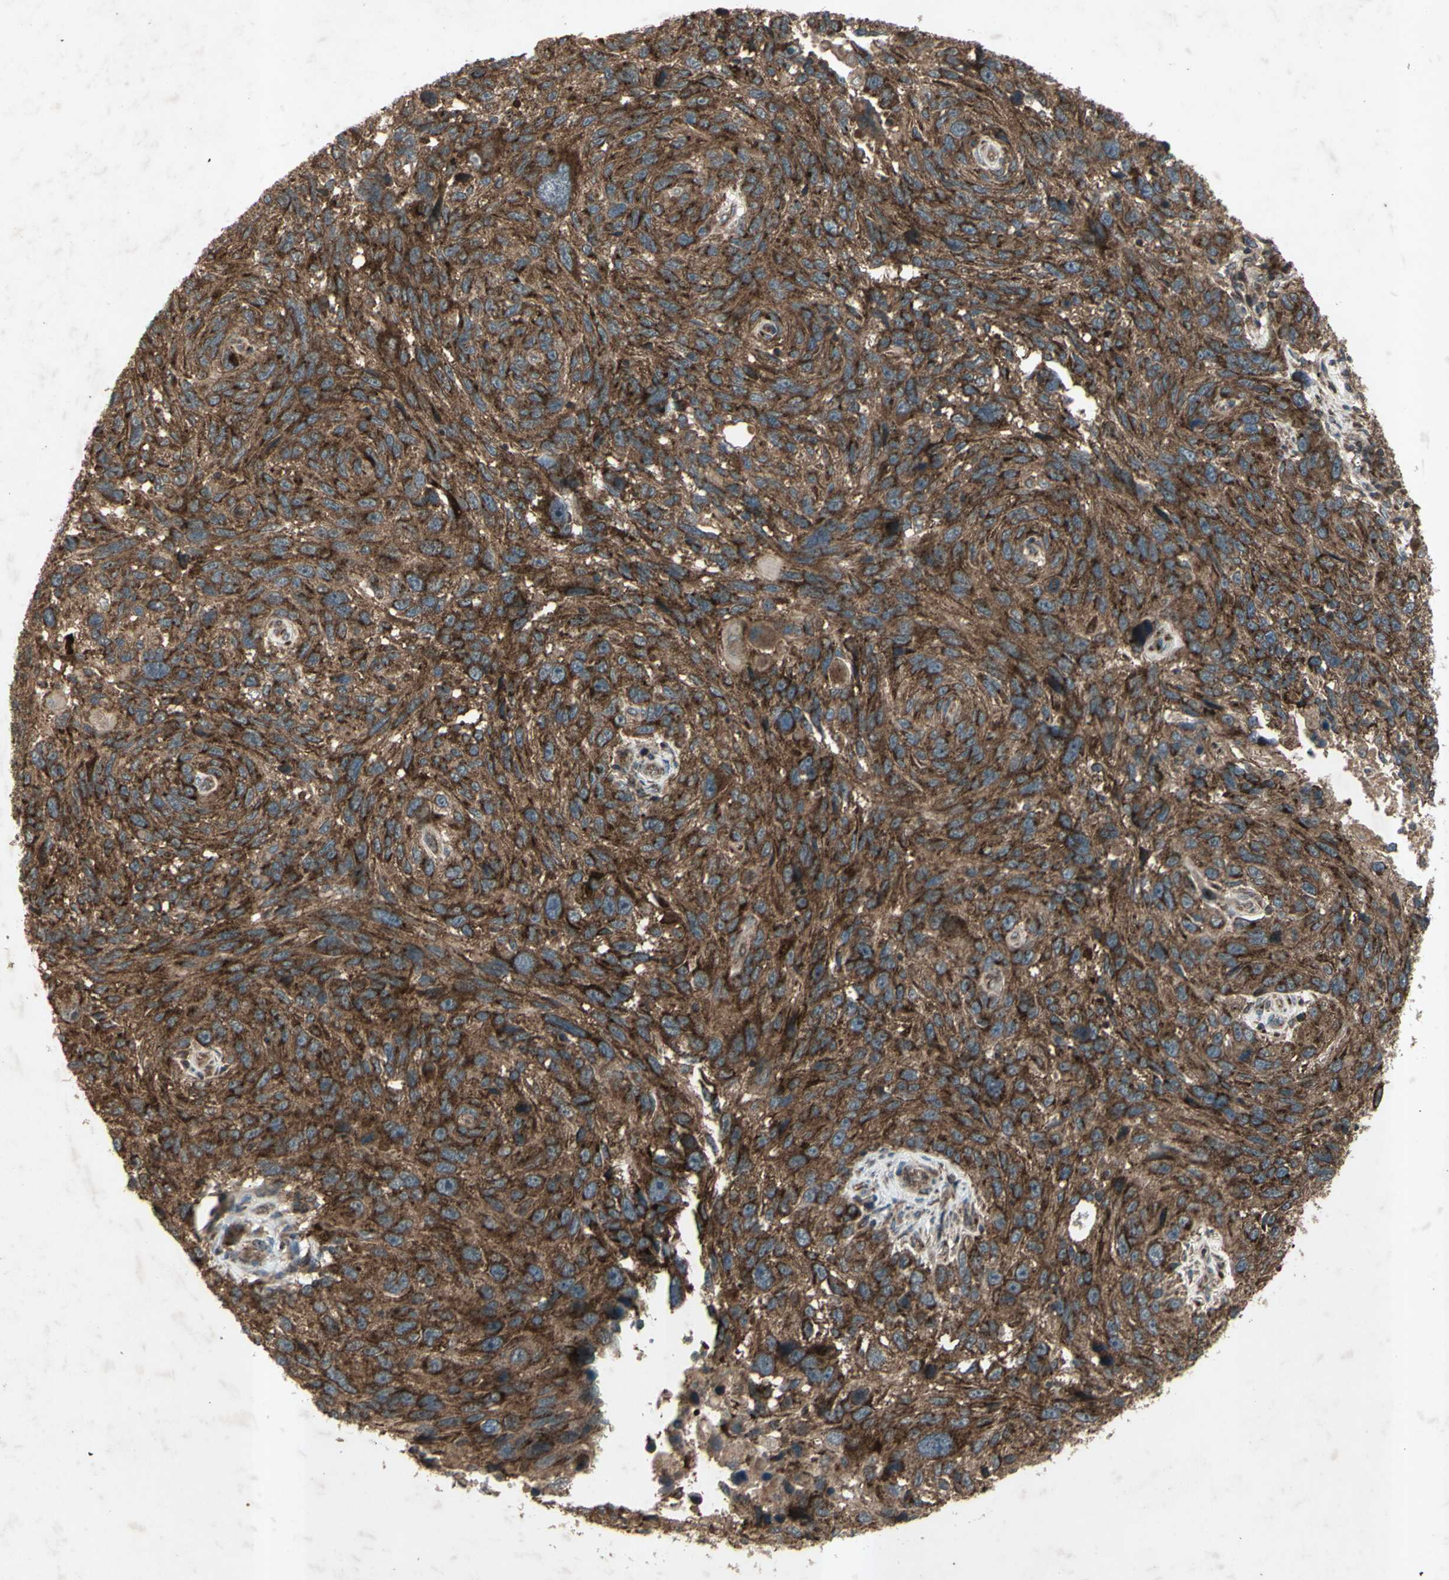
{"staining": {"intensity": "strong", "quantity": ">75%", "location": "cytoplasmic/membranous"}, "tissue": "melanoma", "cell_type": "Tumor cells", "image_type": "cancer", "snomed": [{"axis": "morphology", "description": "Malignant melanoma, NOS"}, {"axis": "topography", "description": "Skin"}], "caption": "The histopathology image reveals a brown stain indicating the presence of a protein in the cytoplasmic/membranous of tumor cells in malignant melanoma.", "gene": "AP1G1", "patient": {"sex": "male", "age": 53}}